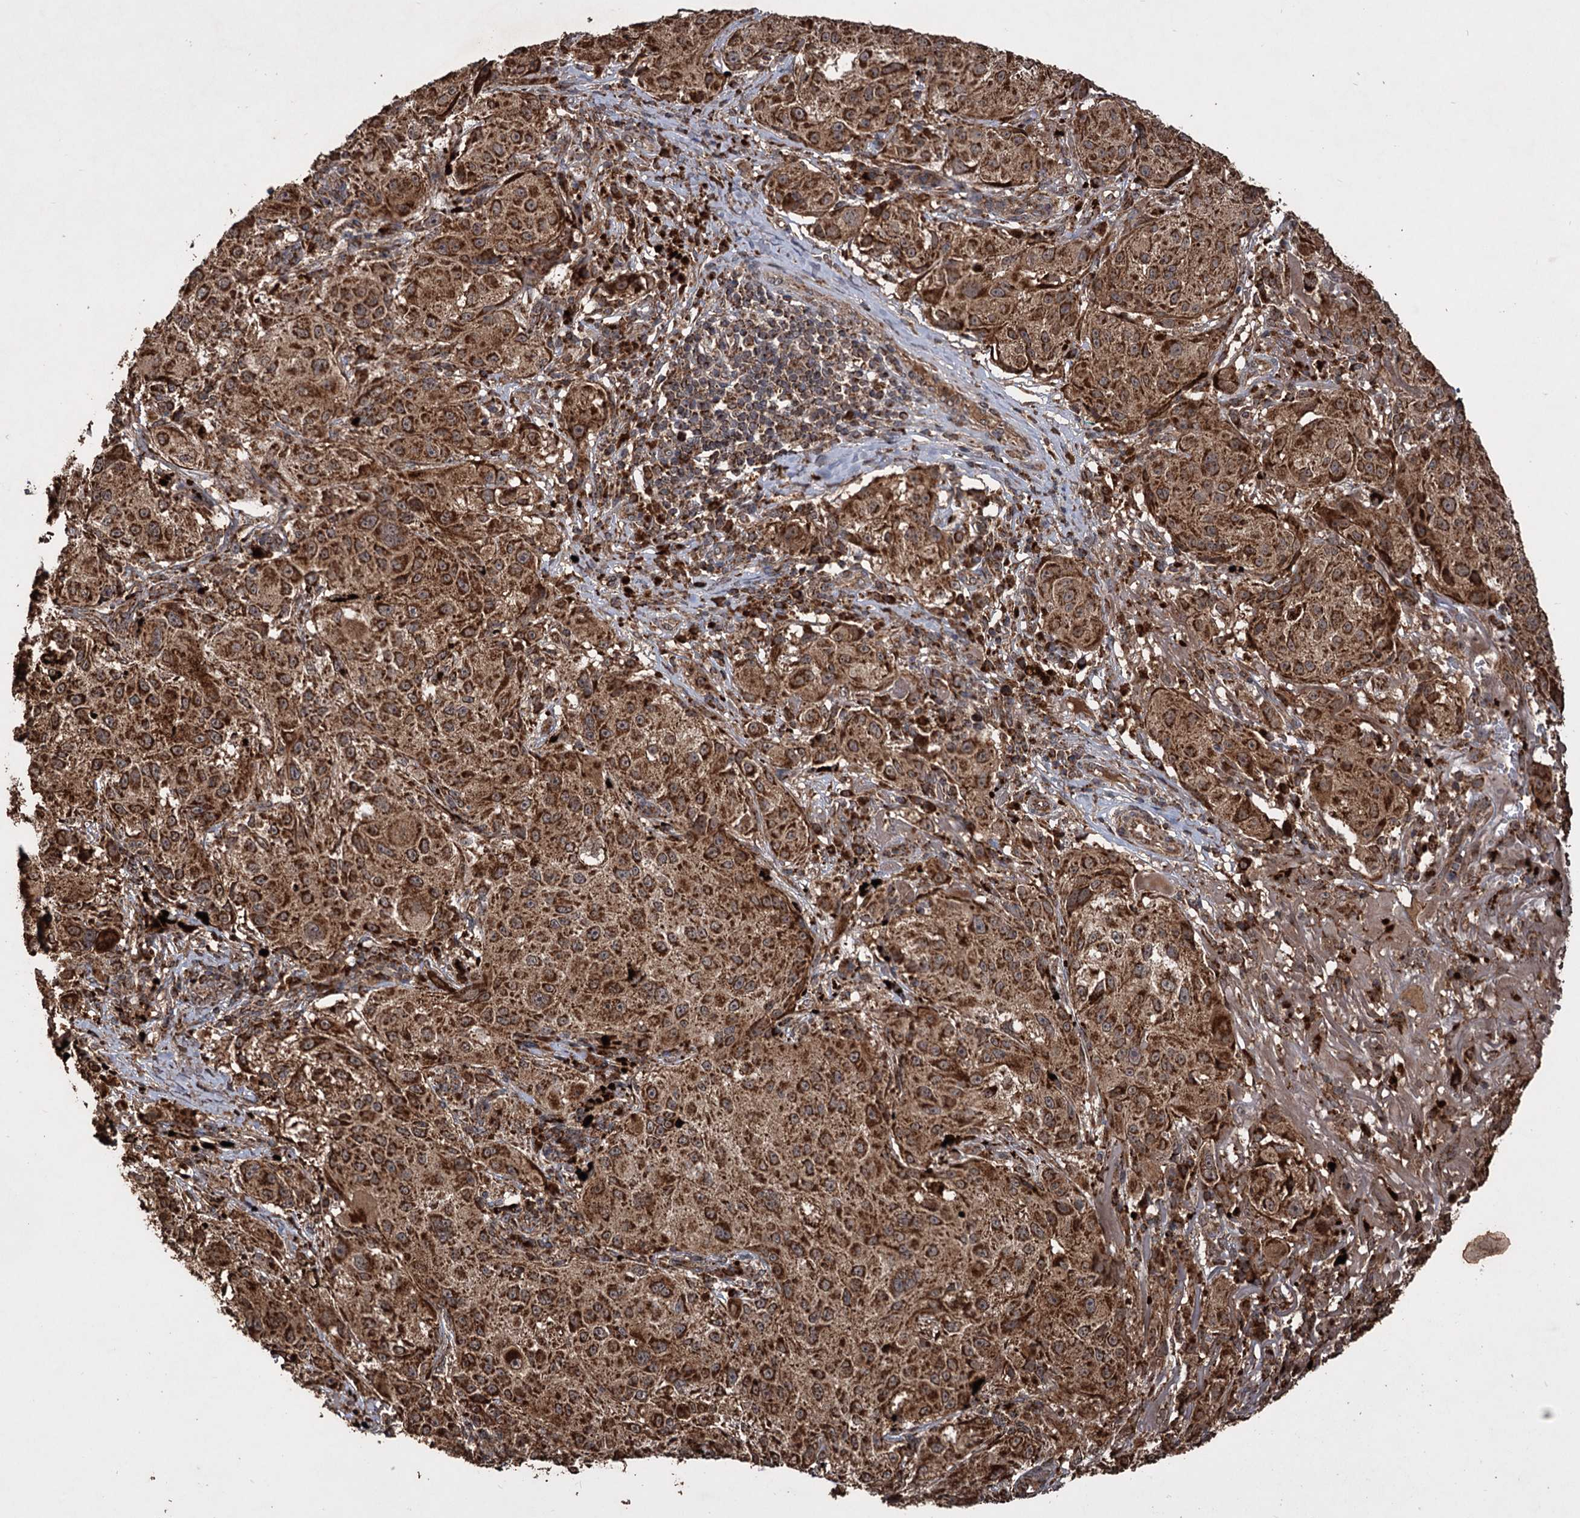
{"staining": {"intensity": "strong", "quantity": ">75%", "location": "cytoplasmic/membranous"}, "tissue": "melanoma", "cell_type": "Tumor cells", "image_type": "cancer", "snomed": [{"axis": "morphology", "description": "Necrosis, NOS"}, {"axis": "morphology", "description": "Malignant melanoma, NOS"}, {"axis": "topography", "description": "Skin"}], "caption": "Melanoma stained with DAB immunohistochemistry (IHC) shows high levels of strong cytoplasmic/membranous positivity in approximately >75% of tumor cells. (DAB IHC, brown staining for protein, blue staining for nuclei).", "gene": "IPO4", "patient": {"sex": "female", "age": 87}}